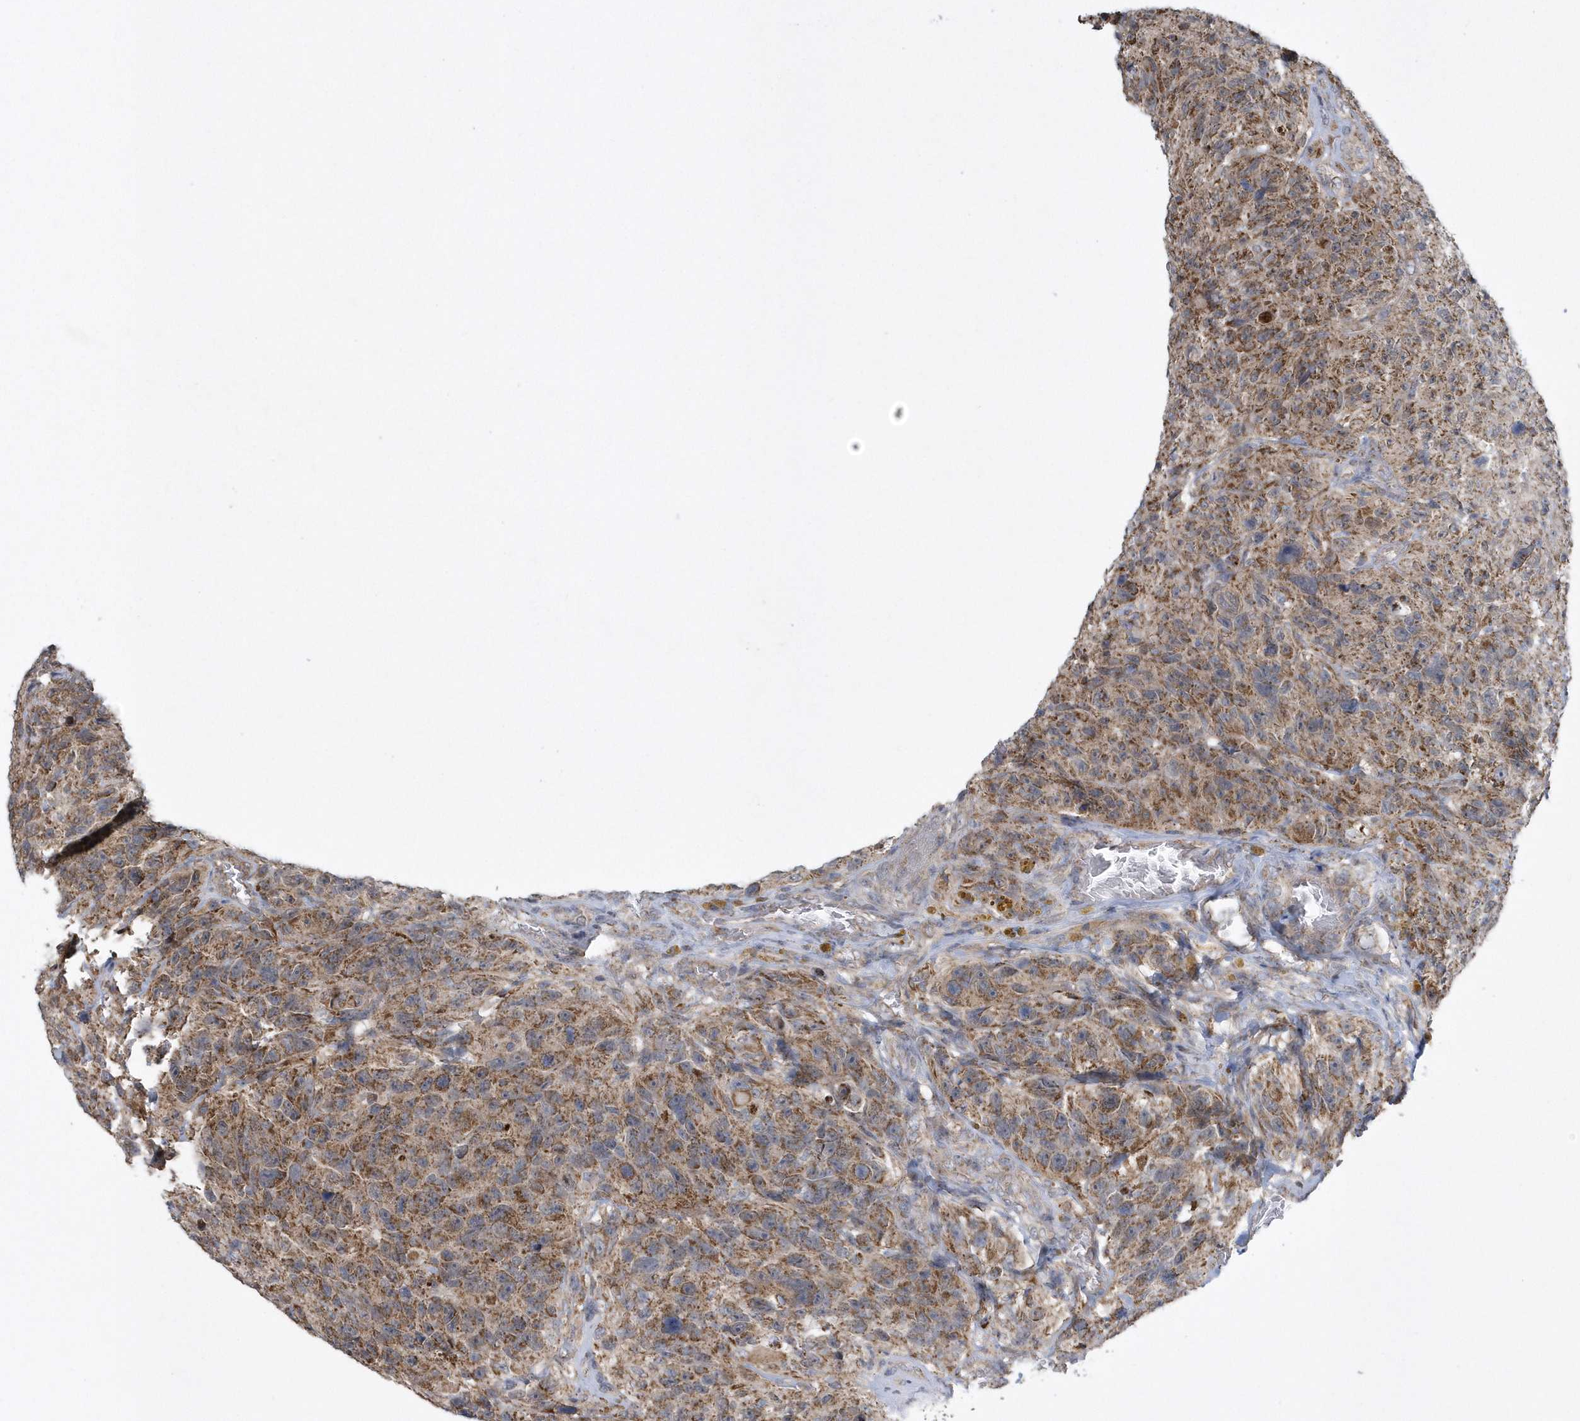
{"staining": {"intensity": "moderate", "quantity": ">75%", "location": "cytoplasmic/membranous"}, "tissue": "glioma", "cell_type": "Tumor cells", "image_type": "cancer", "snomed": [{"axis": "morphology", "description": "Glioma, malignant, High grade"}, {"axis": "topography", "description": "Brain"}], "caption": "Immunohistochemical staining of human malignant glioma (high-grade) exhibits medium levels of moderate cytoplasmic/membranous protein staining in about >75% of tumor cells.", "gene": "SLX9", "patient": {"sex": "male", "age": 69}}